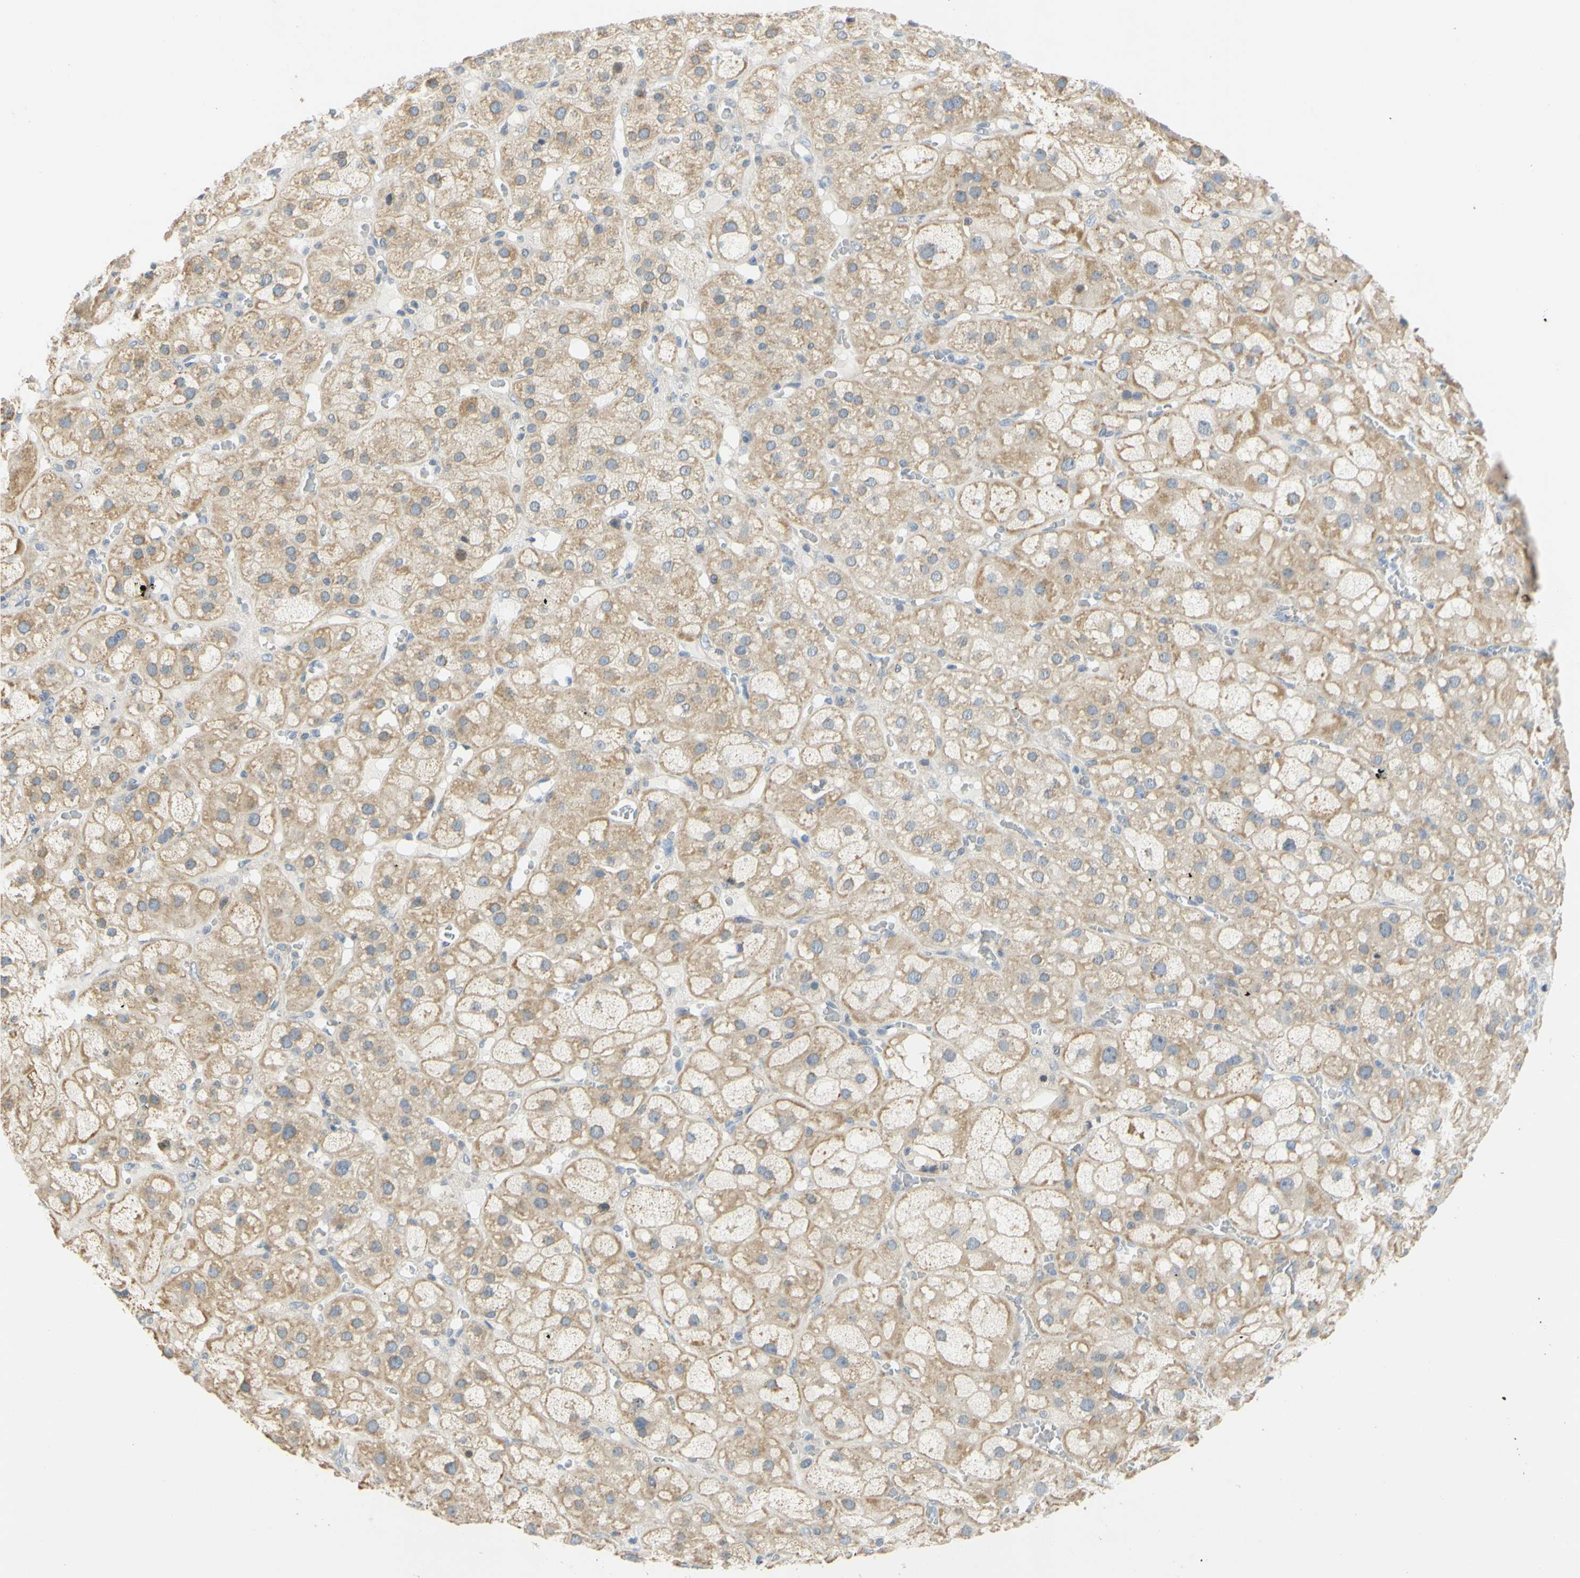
{"staining": {"intensity": "weak", "quantity": ">75%", "location": "cytoplasmic/membranous"}, "tissue": "adrenal gland", "cell_type": "Glandular cells", "image_type": "normal", "snomed": [{"axis": "morphology", "description": "Normal tissue, NOS"}, {"axis": "topography", "description": "Adrenal gland"}], "caption": "Glandular cells demonstrate weak cytoplasmic/membranous expression in about >75% of cells in unremarkable adrenal gland.", "gene": "CCNB2", "patient": {"sex": "female", "age": 47}}